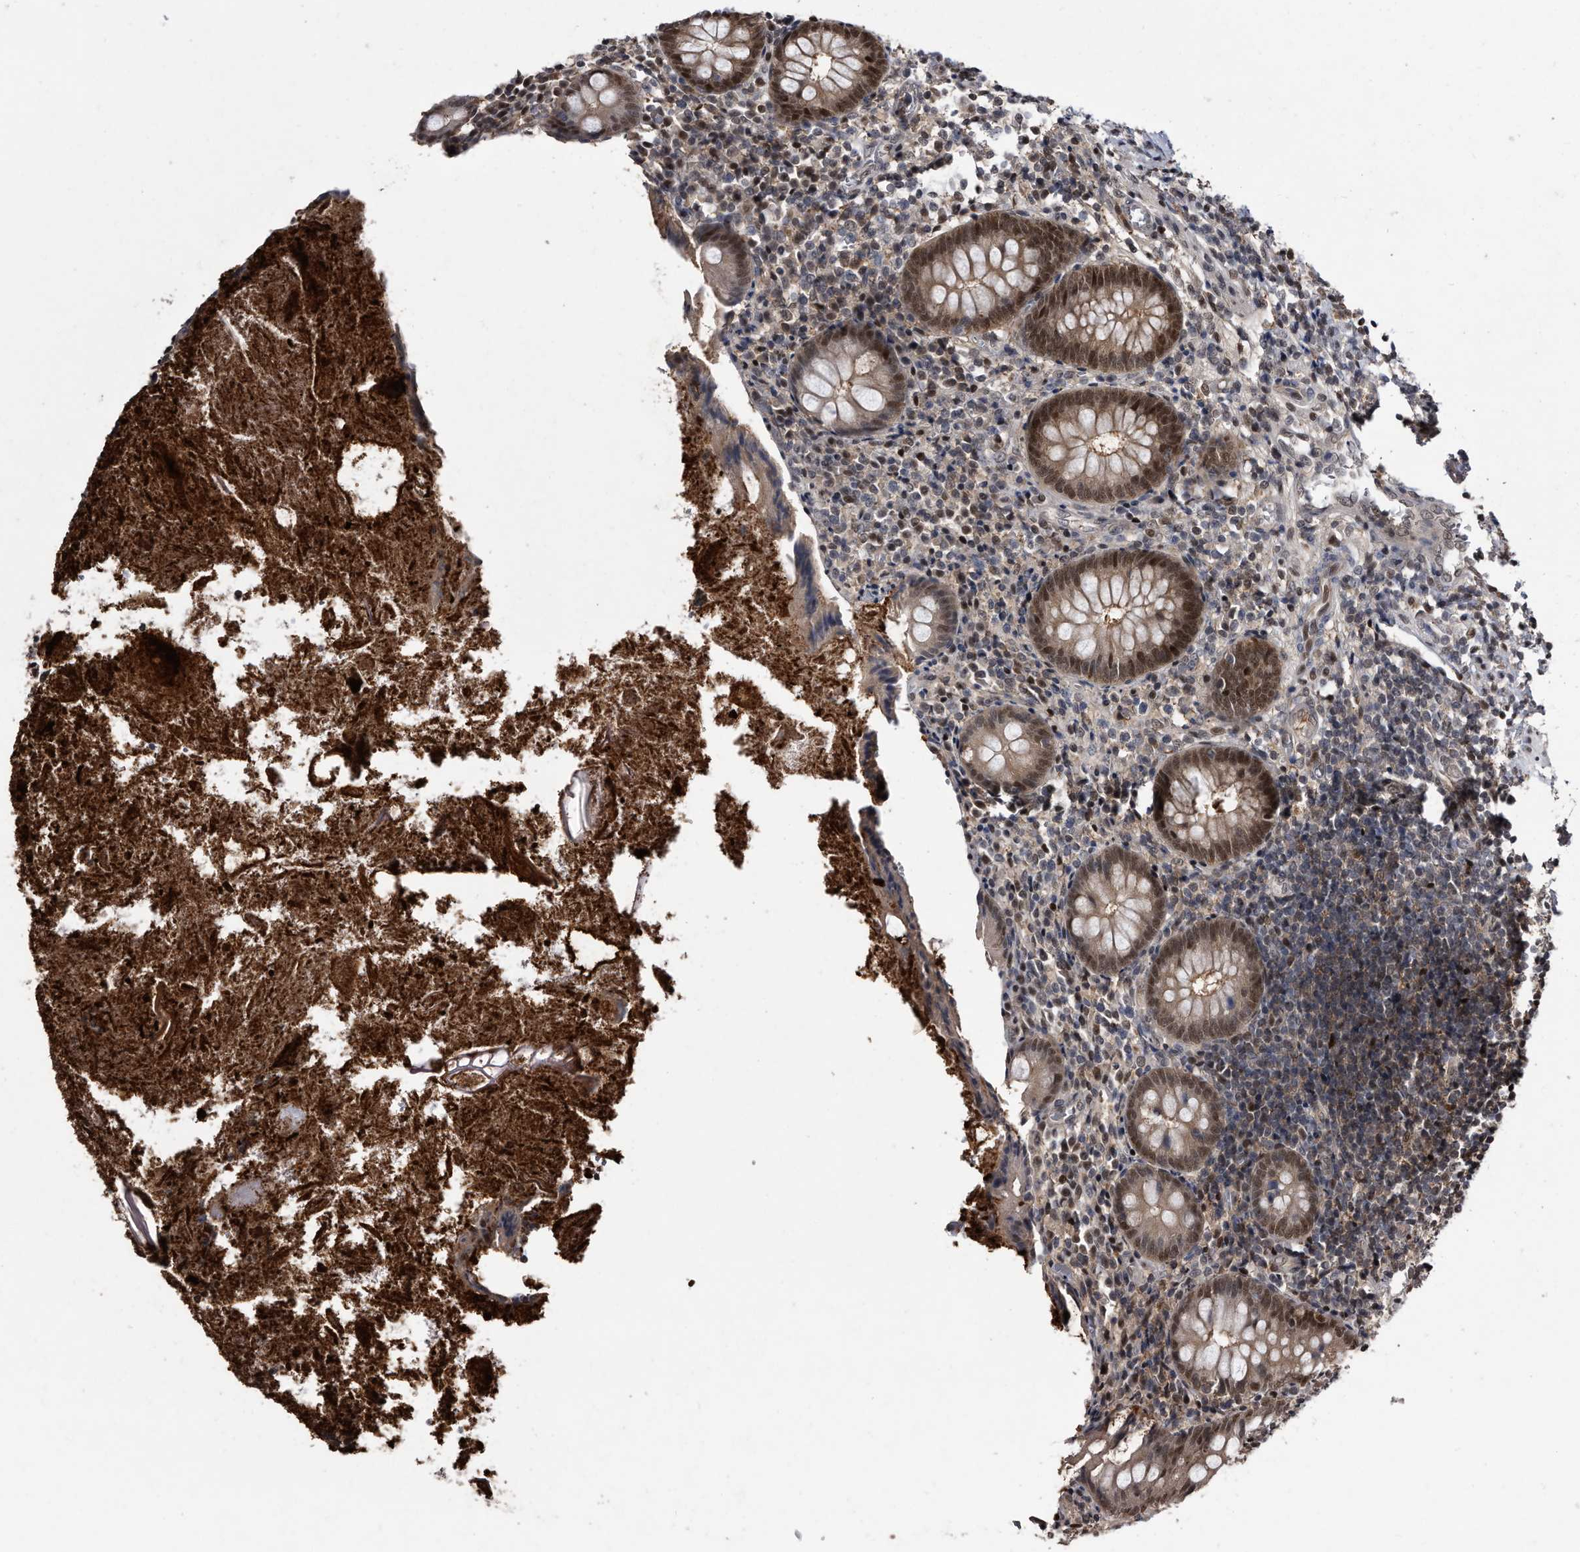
{"staining": {"intensity": "moderate", "quantity": ">75%", "location": "cytoplasmic/membranous,nuclear"}, "tissue": "appendix", "cell_type": "Glandular cells", "image_type": "normal", "snomed": [{"axis": "morphology", "description": "Normal tissue, NOS"}, {"axis": "topography", "description": "Appendix"}], "caption": "Immunohistochemical staining of unremarkable appendix exhibits medium levels of moderate cytoplasmic/membranous,nuclear positivity in approximately >75% of glandular cells. The staining is performed using DAB (3,3'-diaminobenzidine) brown chromogen to label protein expression. The nuclei are counter-stained blue using hematoxylin.", "gene": "RAD23B", "patient": {"sex": "female", "age": 17}}